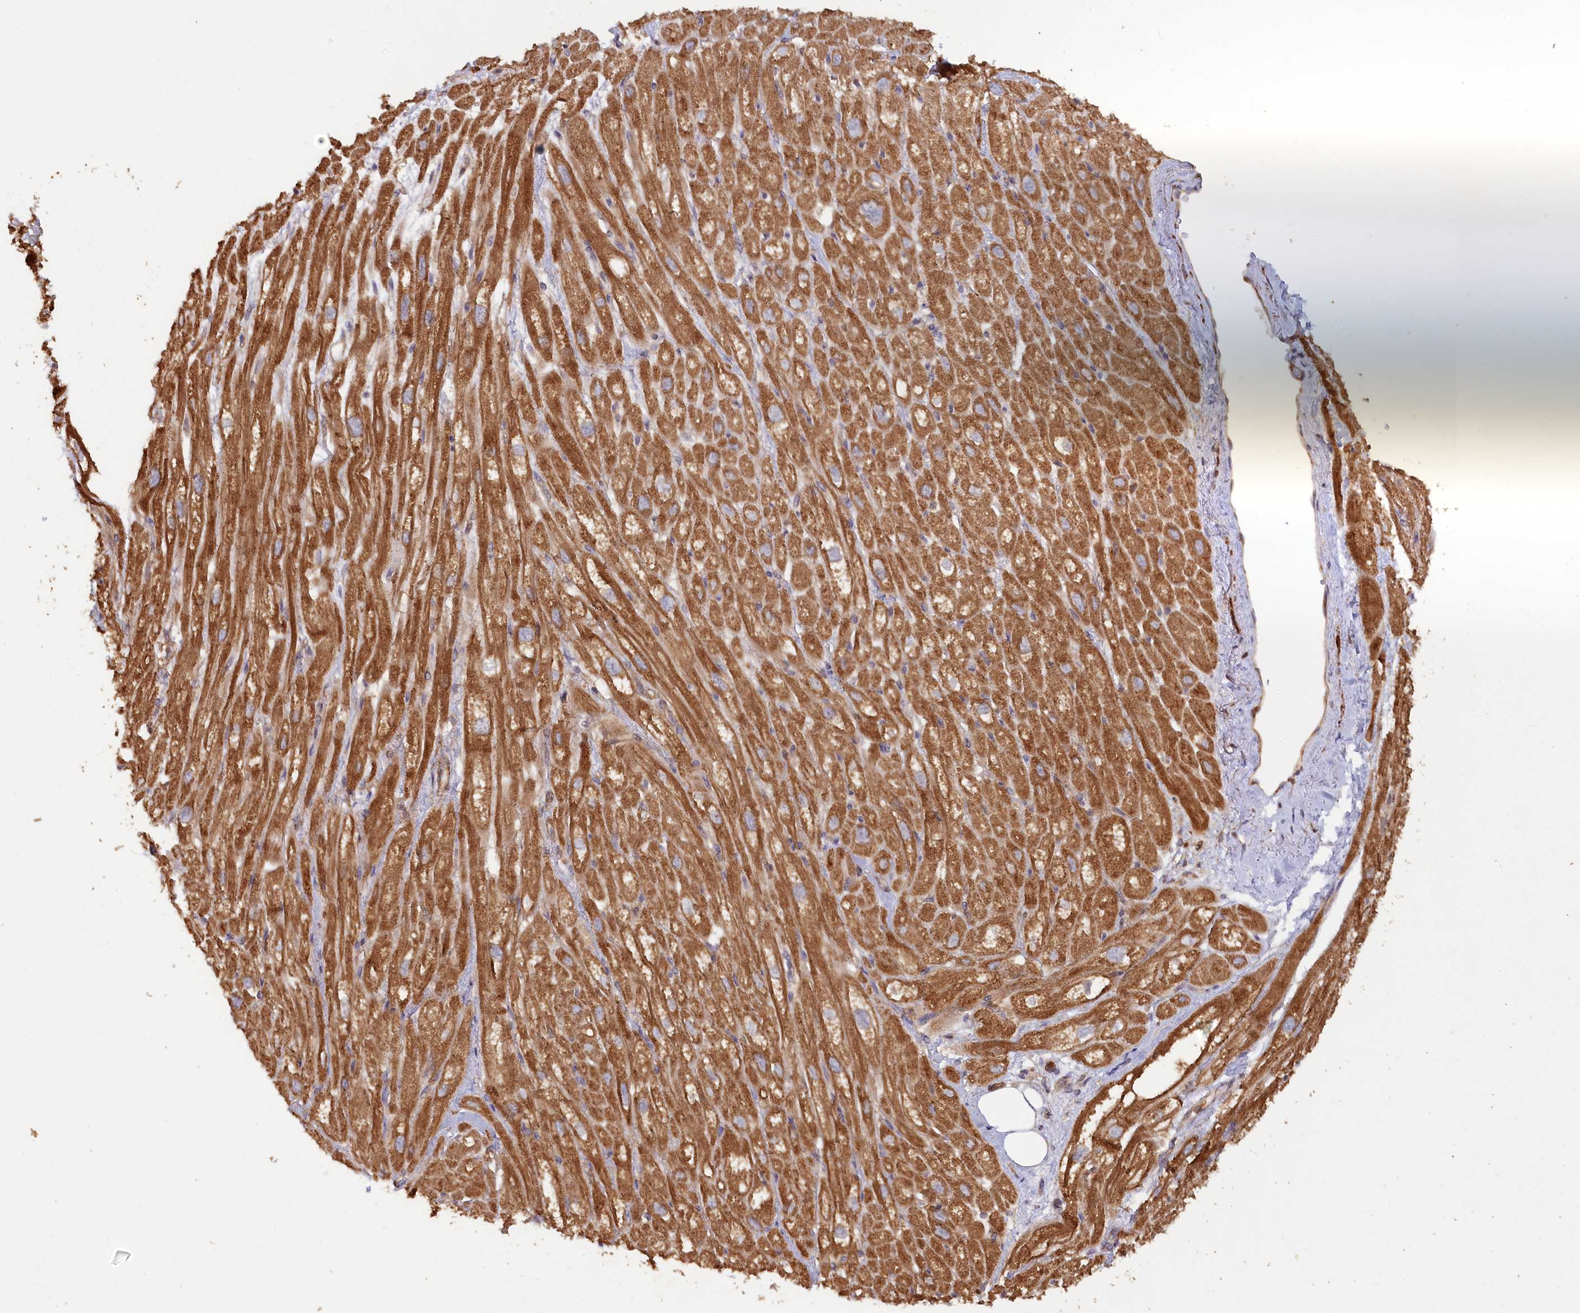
{"staining": {"intensity": "strong", "quantity": ">75%", "location": "cytoplasmic/membranous"}, "tissue": "heart muscle", "cell_type": "Cardiomyocytes", "image_type": "normal", "snomed": [{"axis": "morphology", "description": "Normal tissue, NOS"}, {"axis": "topography", "description": "Heart"}], "caption": "Immunohistochemistry staining of normal heart muscle, which exhibits high levels of strong cytoplasmic/membranous staining in about >75% of cardiomyocytes indicating strong cytoplasmic/membranous protein expression. The staining was performed using DAB (3,3'-diaminobenzidine) (brown) for protein detection and nuclei were counterstained in hematoxylin (blue).", "gene": "PAIP2", "patient": {"sex": "male", "age": 50}}